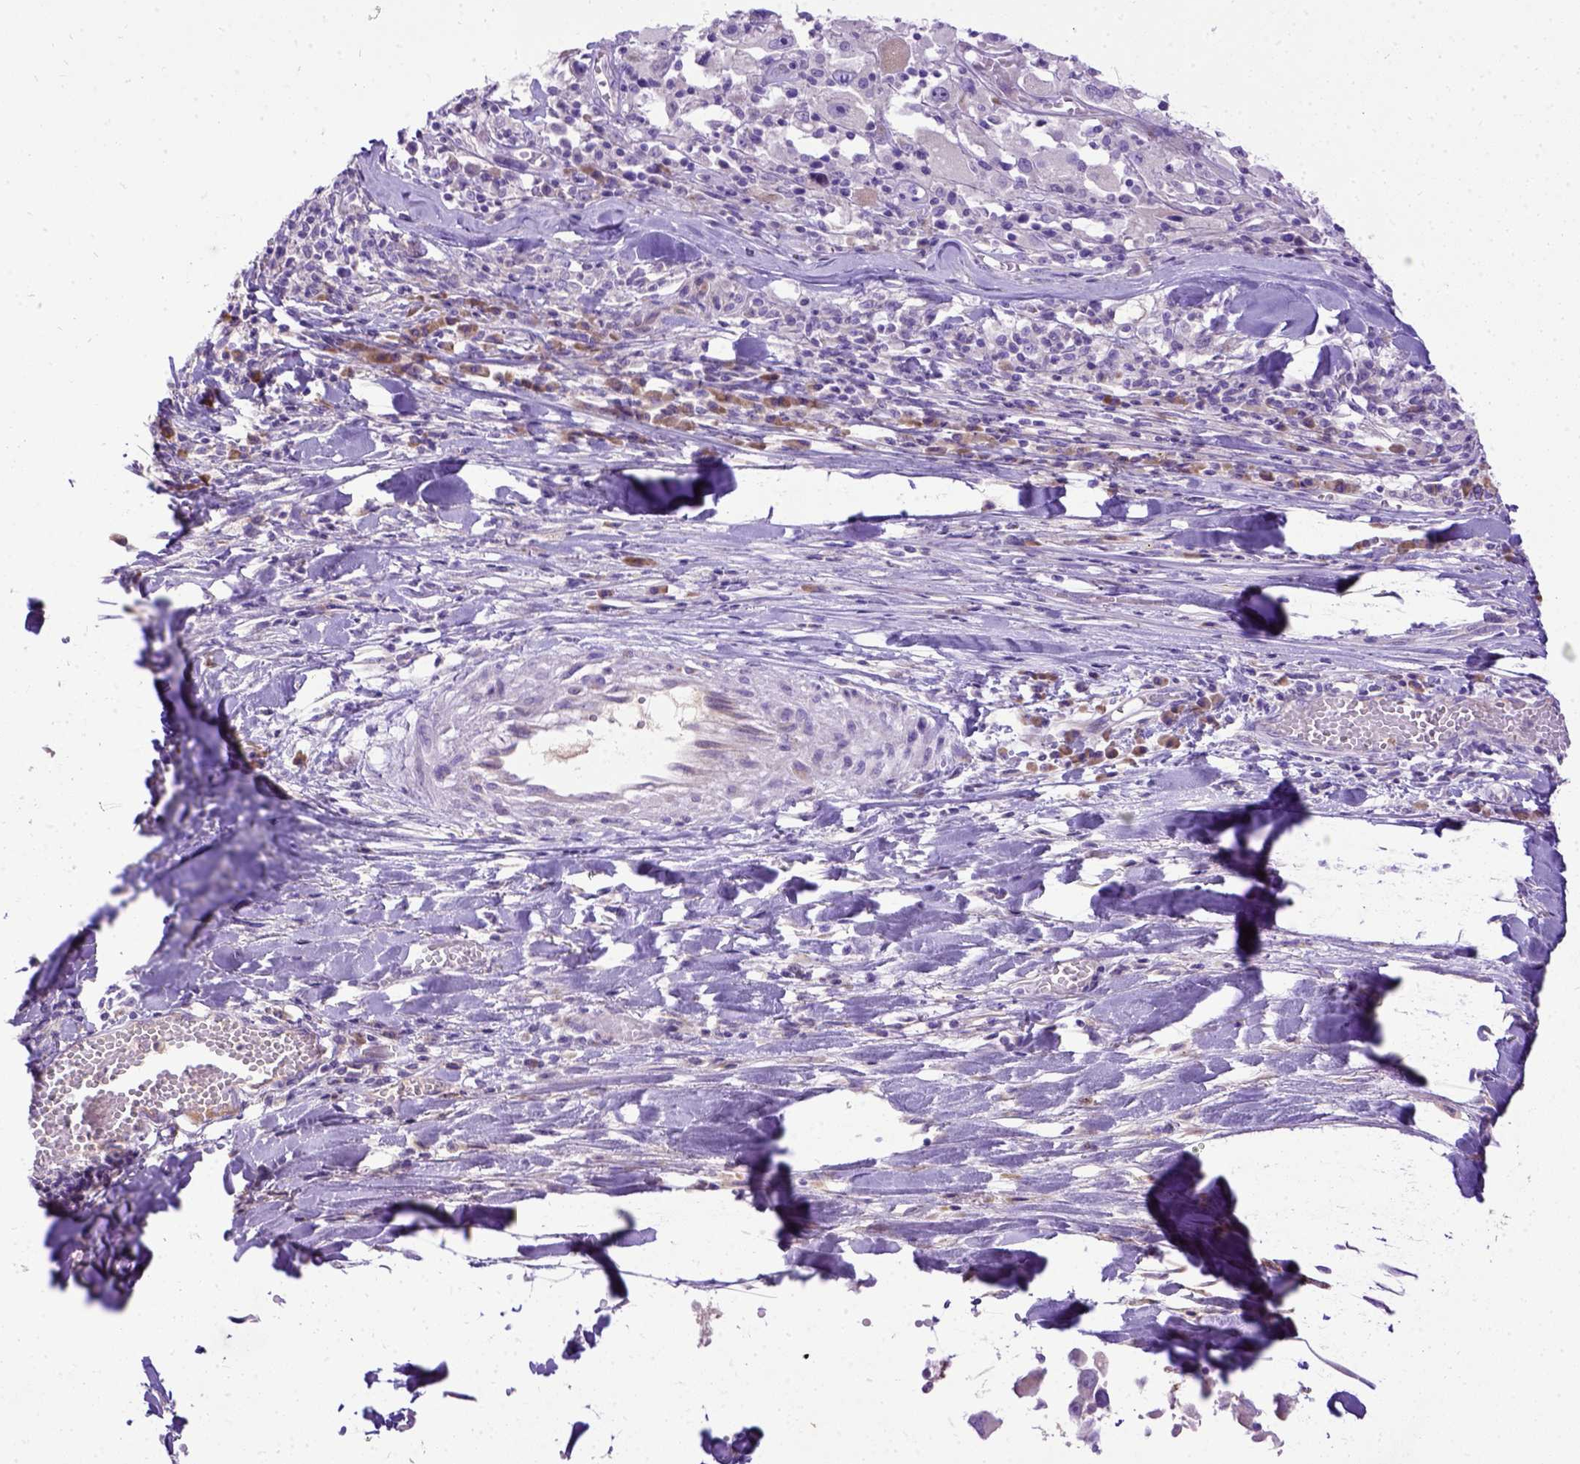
{"staining": {"intensity": "negative", "quantity": "none", "location": "none"}, "tissue": "melanoma", "cell_type": "Tumor cells", "image_type": "cancer", "snomed": [{"axis": "morphology", "description": "Malignant melanoma, Metastatic site"}, {"axis": "topography", "description": "Lymph node"}], "caption": "DAB immunohistochemical staining of malignant melanoma (metastatic site) exhibits no significant expression in tumor cells.", "gene": "CFAP300", "patient": {"sex": "male", "age": 50}}